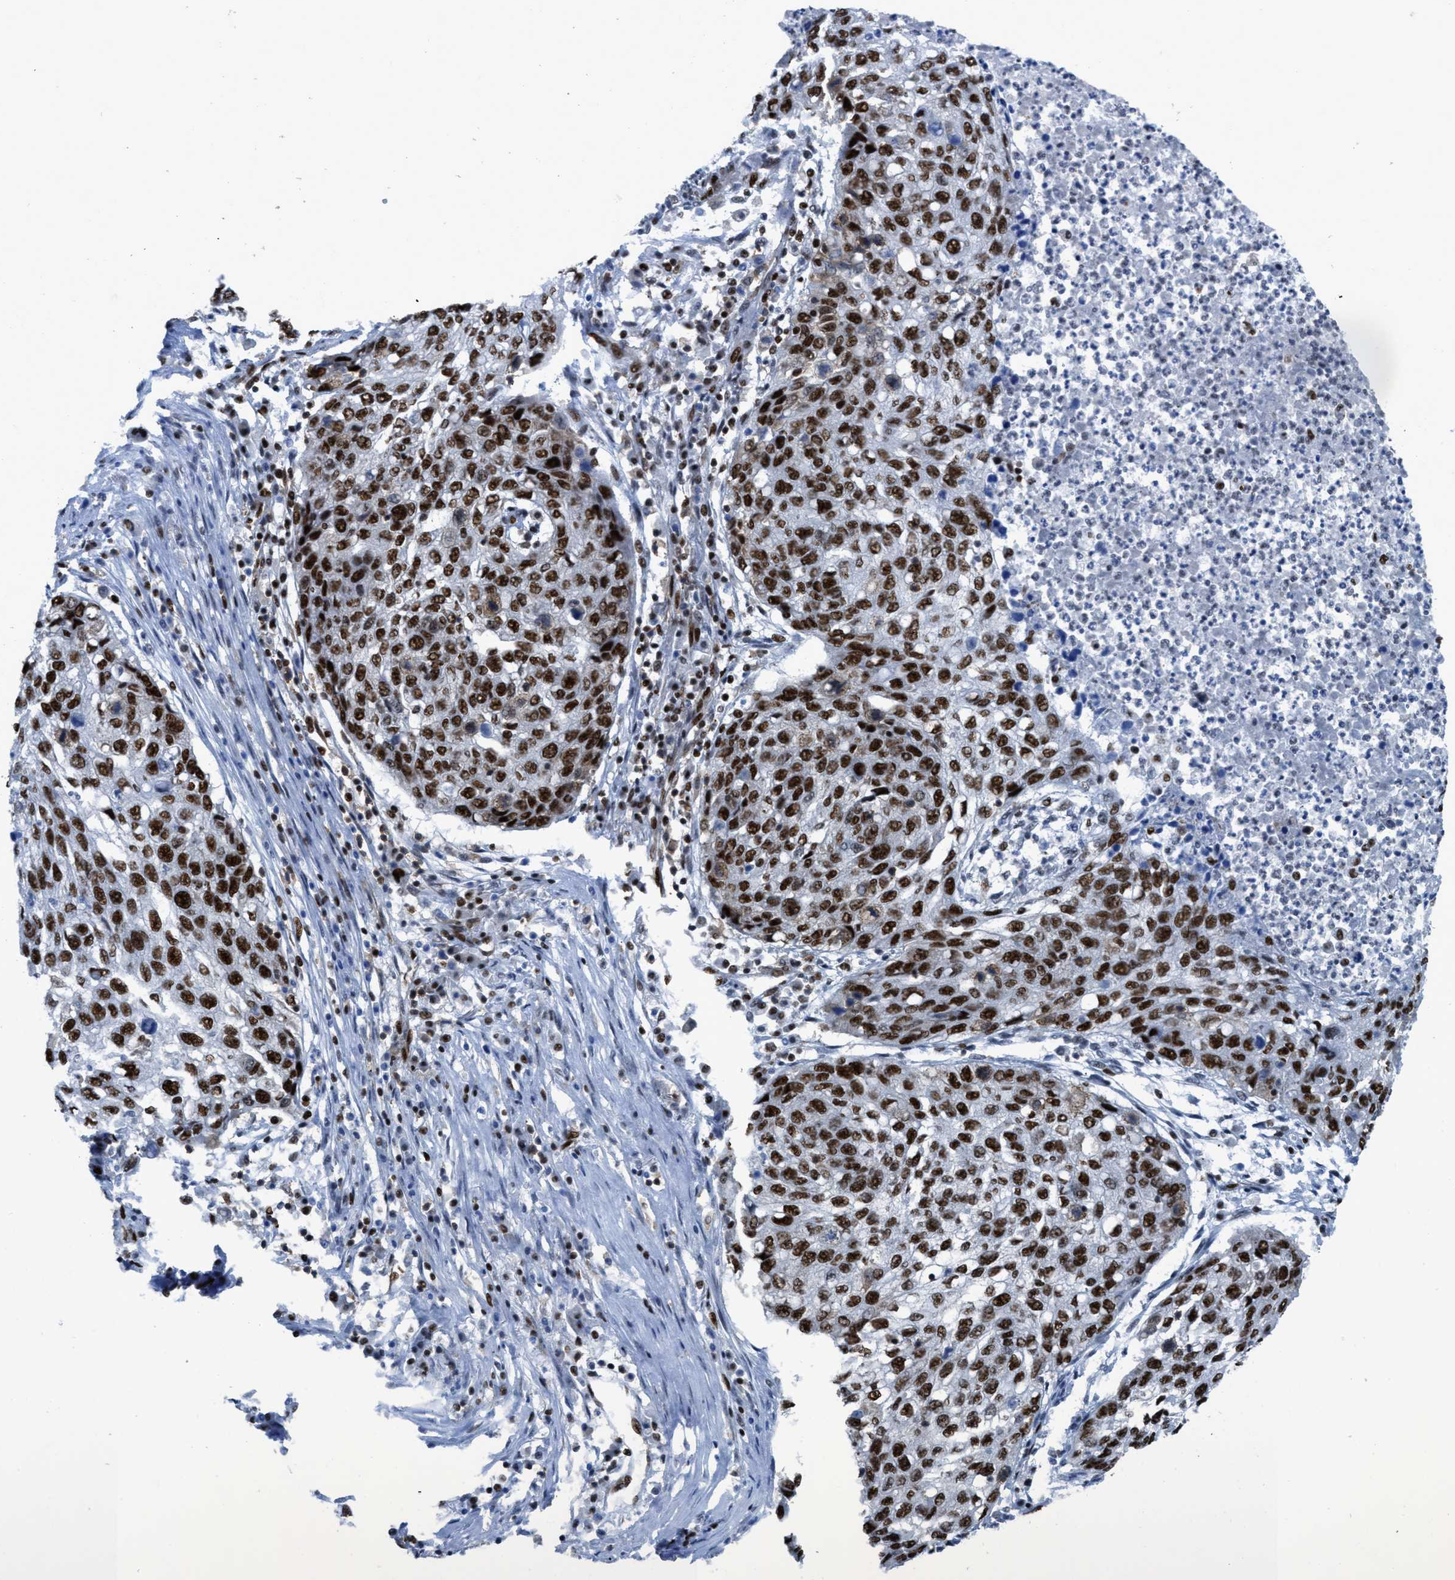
{"staining": {"intensity": "strong", "quantity": ">75%", "location": "nuclear"}, "tissue": "lung cancer", "cell_type": "Tumor cells", "image_type": "cancer", "snomed": [{"axis": "morphology", "description": "Squamous cell carcinoma, NOS"}, {"axis": "topography", "description": "Lung"}], "caption": "Immunohistochemistry (IHC) photomicrograph of neoplastic tissue: lung cancer stained using IHC reveals high levels of strong protein expression localized specifically in the nuclear of tumor cells, appearing as a nuclear brown color.", "gene": "ZNF207", "patient": {"sex": "female", "age": 63}}